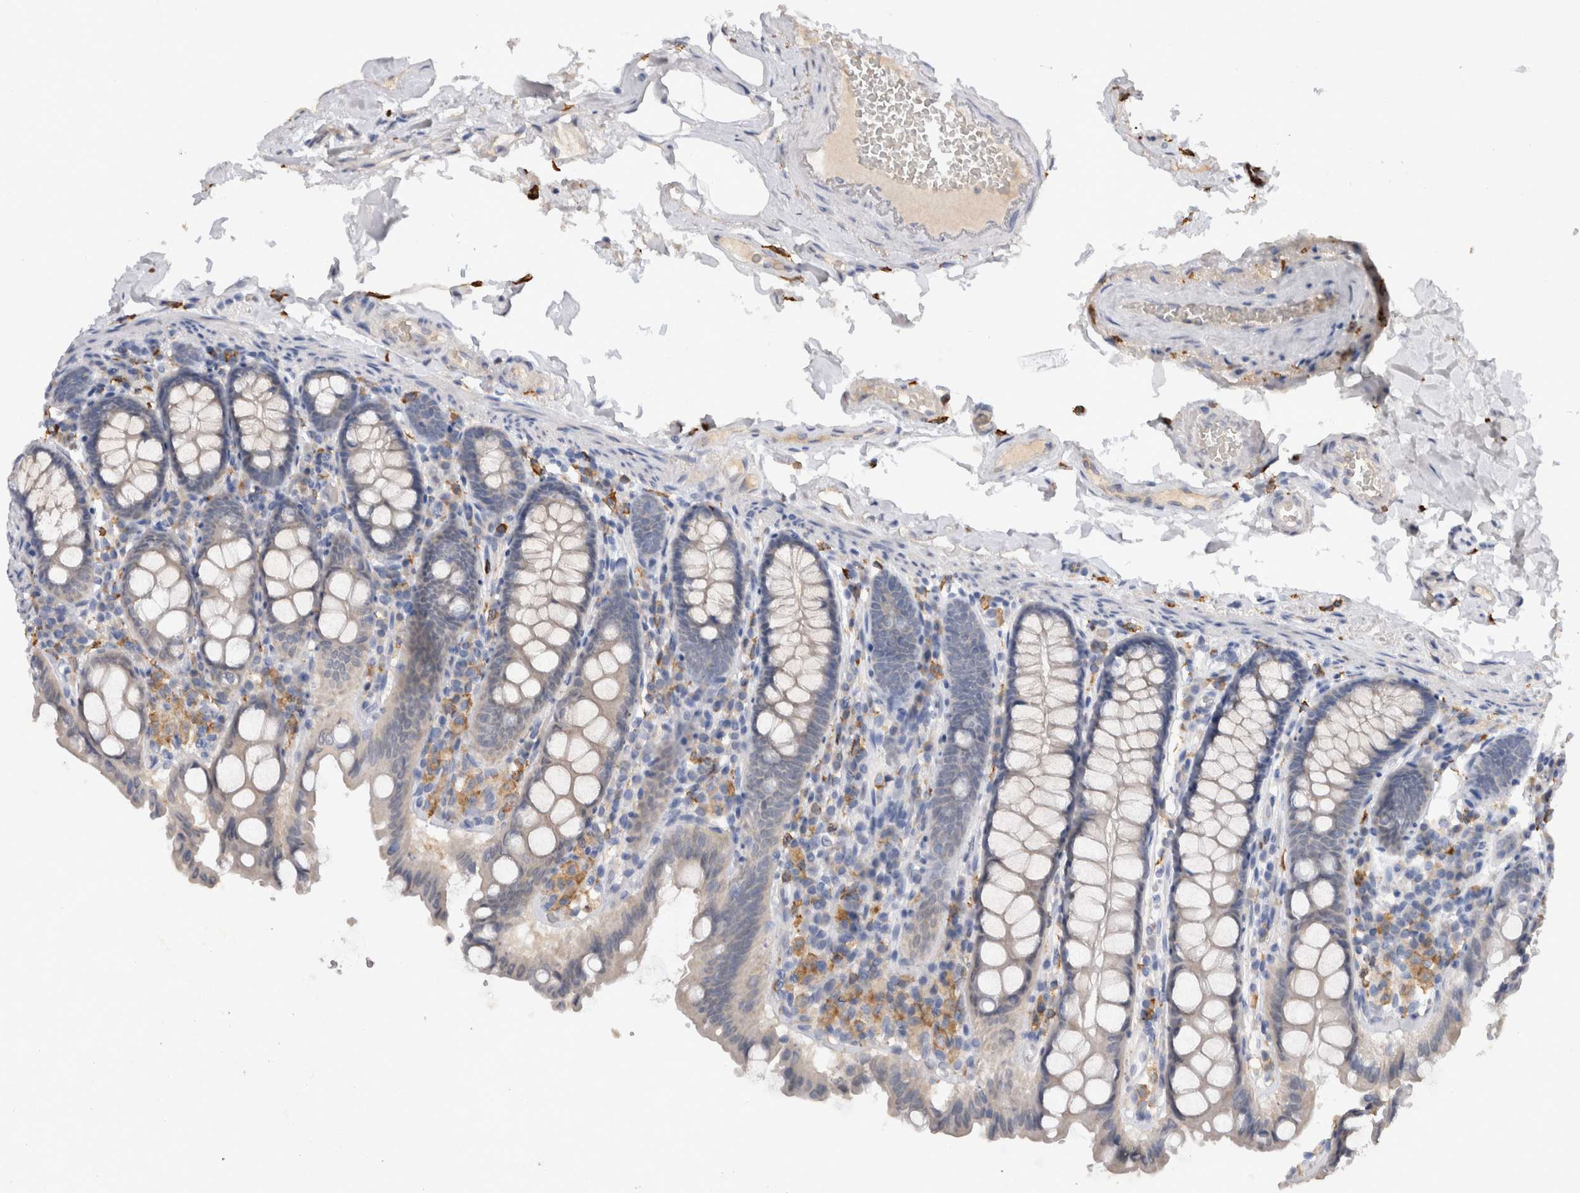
{"staining": {"intensity": "negative", "quantity": "none", "location": "none"}, "tissue": "colon", "cell_type": "Endothelial cells", "image_type": "normal", "snomed": [{"axis": "morphology", "description": "Normal tissue, NOS"}, {"axis": "topography", "description": "Colon"}, {"axis": "topography", "description": "Peripheral nerve tissue"}], "caption": "IHC micrograph of unremarkable human colon stained for a protein (brown), which reveals no staining in endothelial cells. Nuclei are stained in blue.", "gene": "VSIG4", "patient": {"sex": "female", "age": 61}}